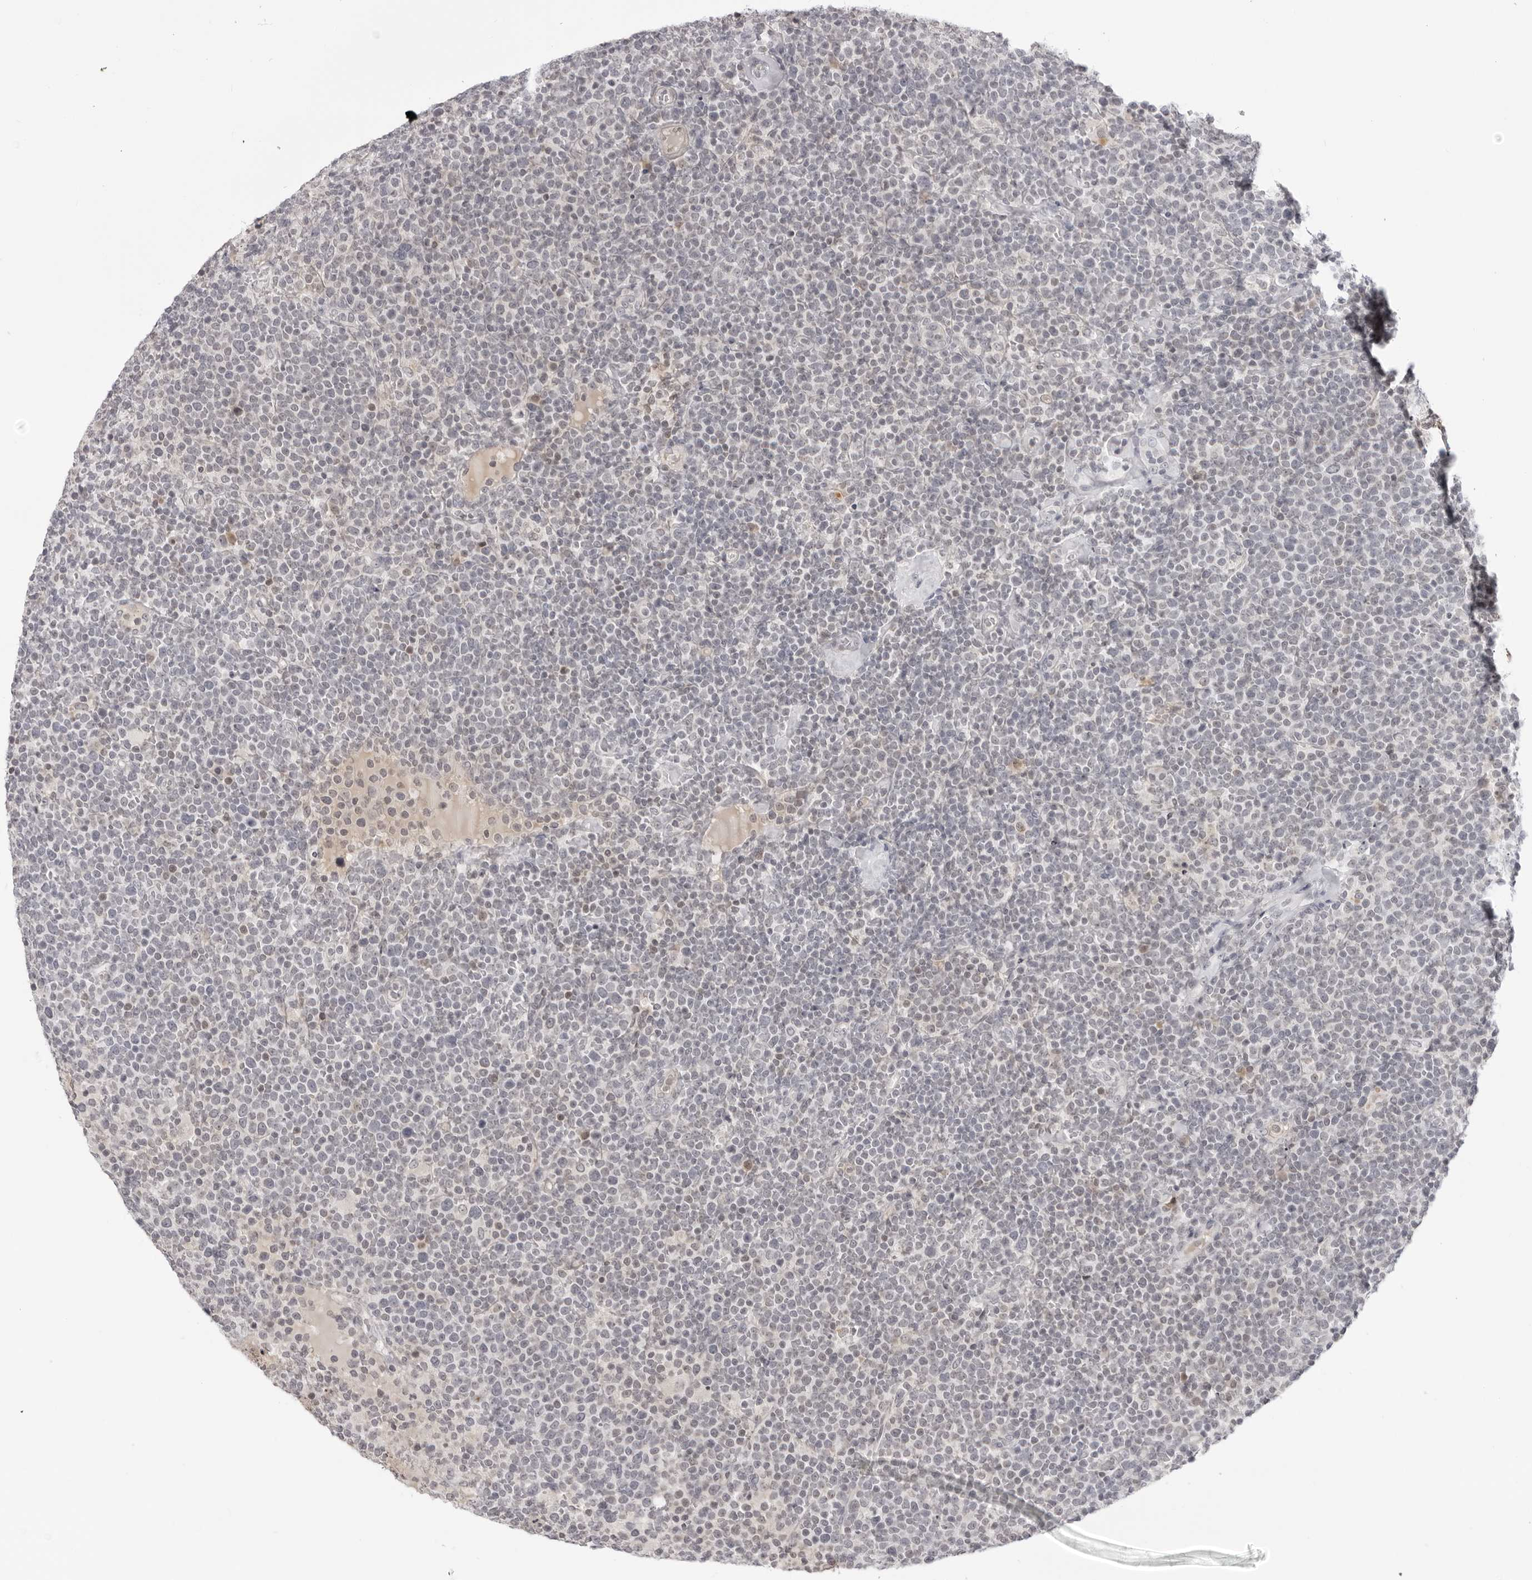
{"staining": {"intensity": "negative", "quantity": "none", "location": "none"}, "tissue": "lymphoma", "cell_type": "Tumor cells", "image_type": "cancer", "snomed": [{"axis": "morphology", "description": "Malignant lymphoma, non-Hodgkin's type, High grade"}, {"axis": "topography", "description": "Lymph node"}], "caption": "An immunohistochemistry (IHC) image of lymphoma is shown. There is no staining in tumor cells of lymphoma. (Brightfield microscopy of DAB (3,3'-diaminobenzidine) IHC at high magnification).", "gene": "ACP6", "patient": {"sex": "male", "age": 61}}